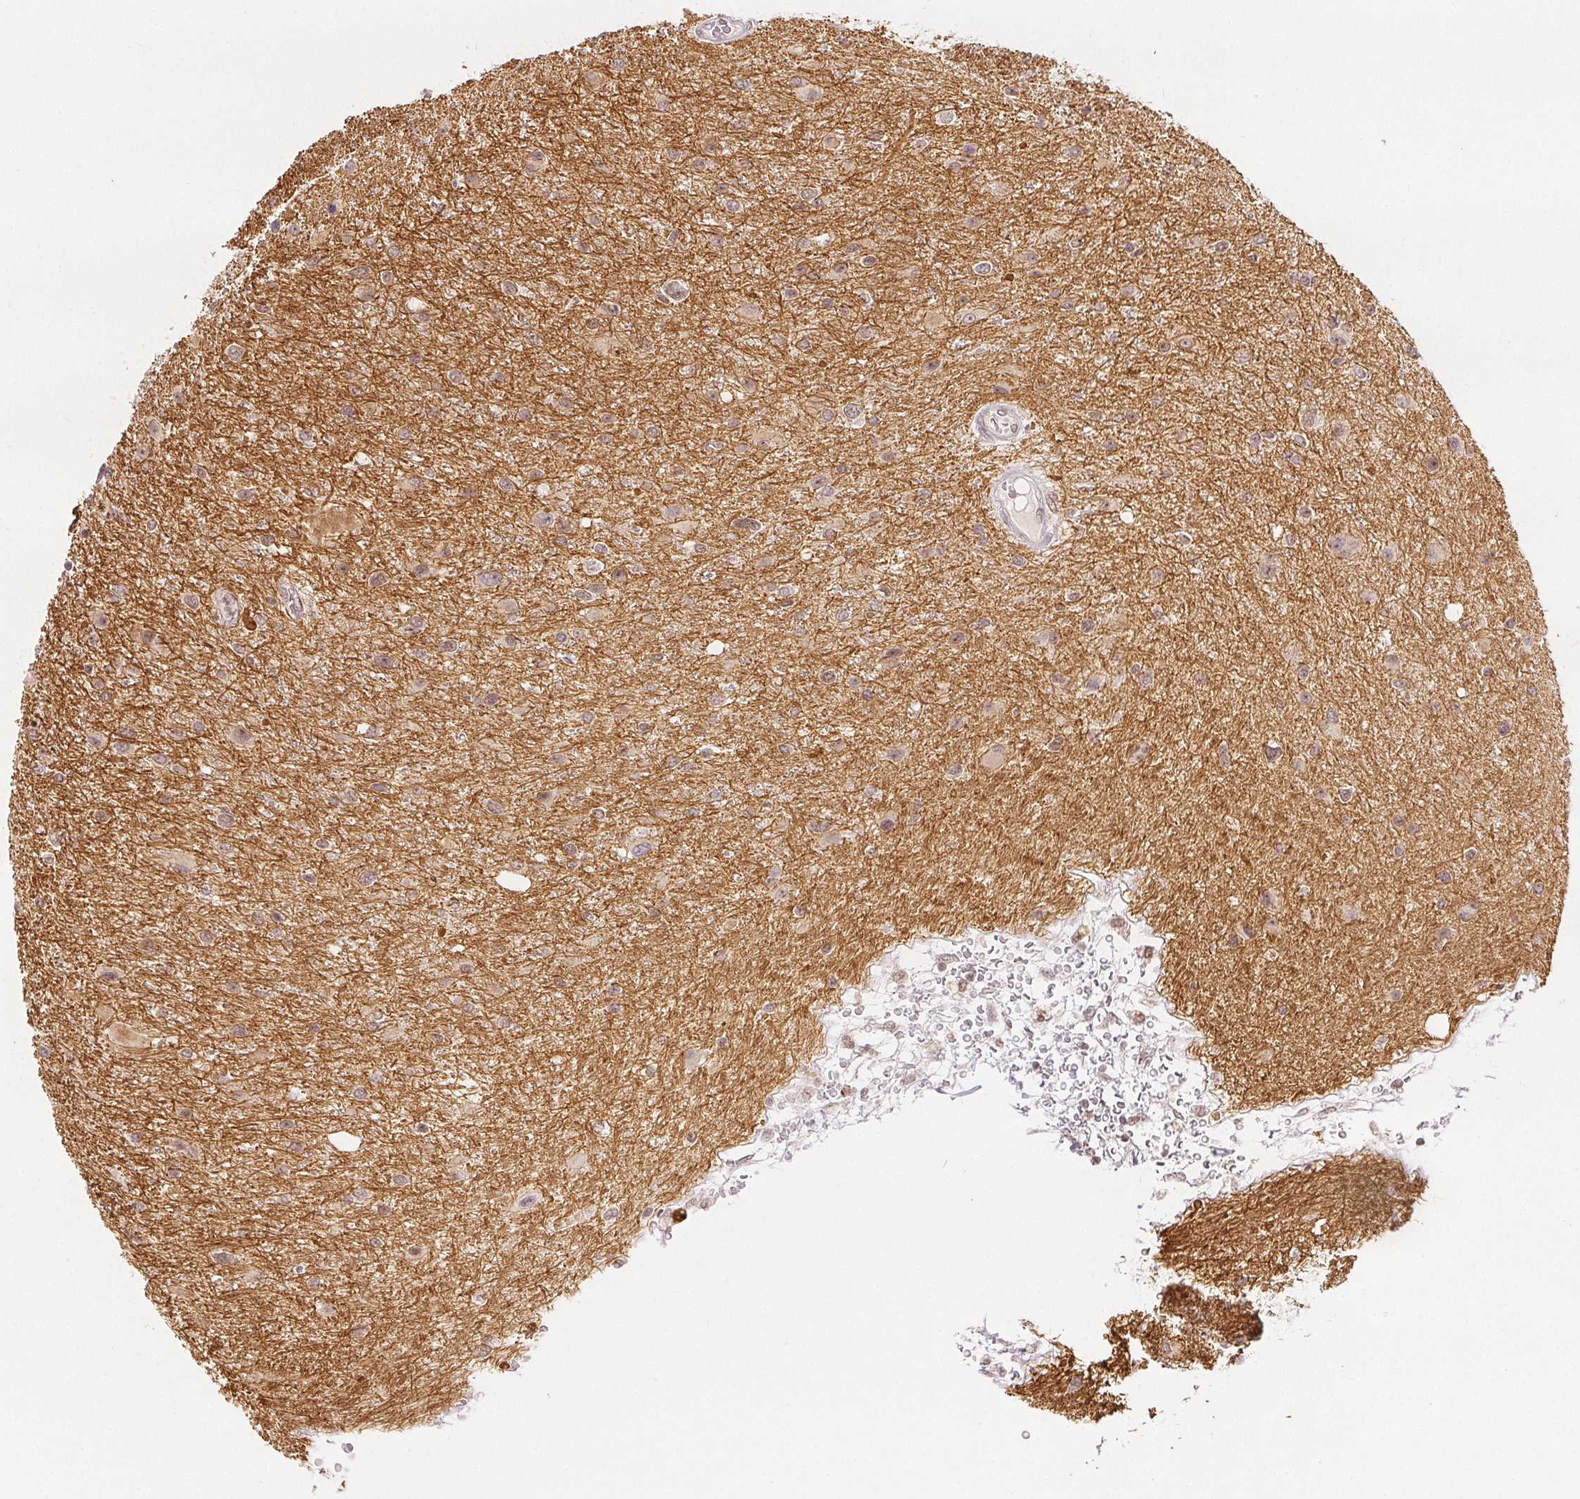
{"staining": {"intensity": "negative", "quantity": "none", "location": "none"}, "tissue": "glioma", "cell_type": "Tumor cells", "image_type": "cancer", "snomed": [{"axis": "morphology", "description": "Glioma, malignant, Low grade"}, {"axis": "topography", "description": "Brain"}], "caption": "High power microscopy micrograph of an immunohistochemistry micrograph of malignant glioma (low-grade), revealing no significant positivity in tumor cells.", "gene": "DEK", "patient": {"sex": "female", "age": 32}}